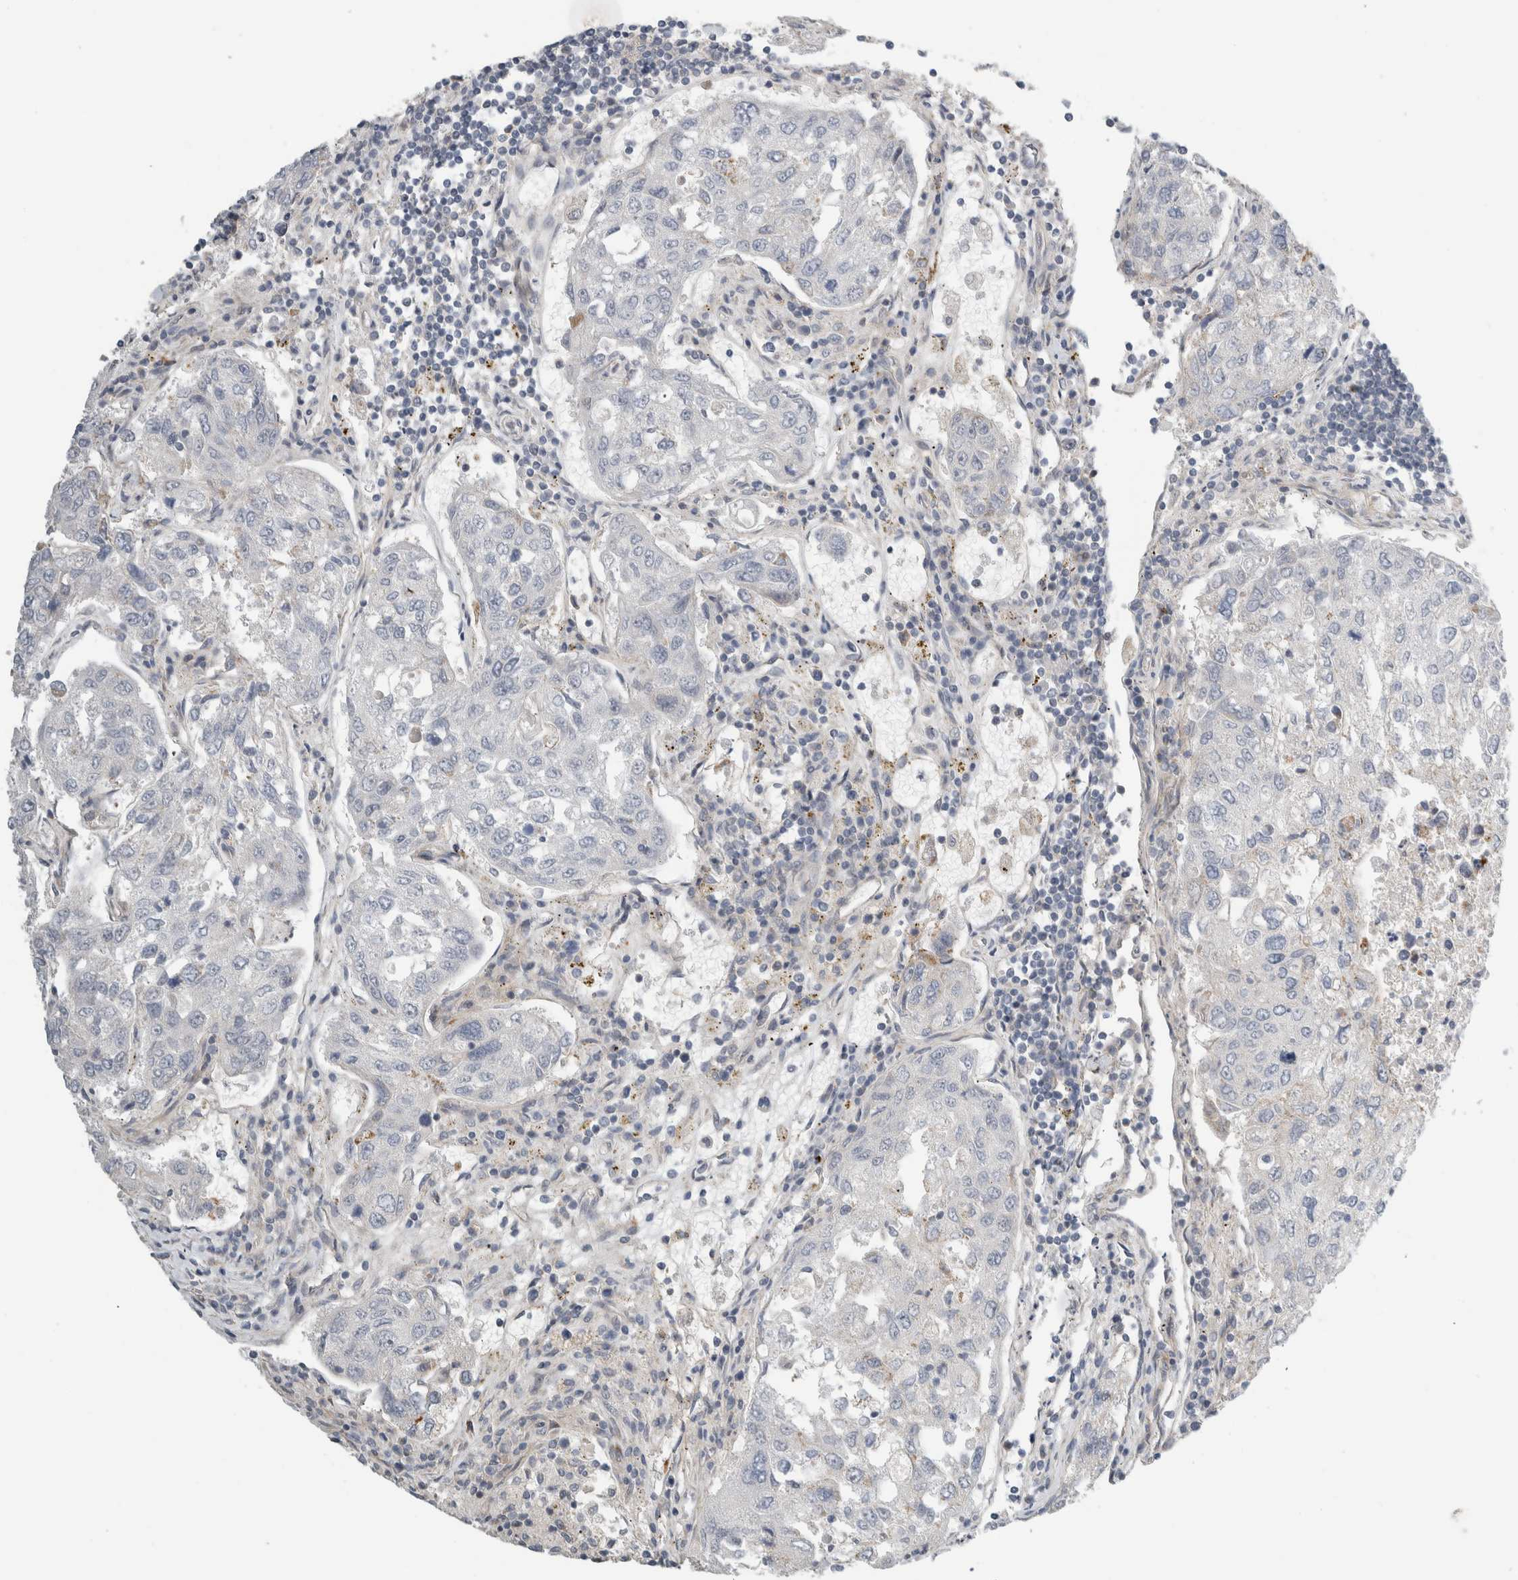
{"staining": {"intensity": "negative", "quantity": "none", "location": "none"}, "tissue": "urothelial cancer", "cell_type": "Tumor cells", "image_type": "cancer", "snomed": [{"axis": "morphology", "description": "Urothelial carcinoma, High grade"}, {"axis": "topography", "description": "Lymph node"}, {"axis": "topography", "description": "Urinary bladder"}], "caption": "Immunohistochemistry (IHC) of urothelial cancer exhibits no staining in tumor cells.", "gene": "KPNA5", "patient": {"sex": "male", "age": 51}}